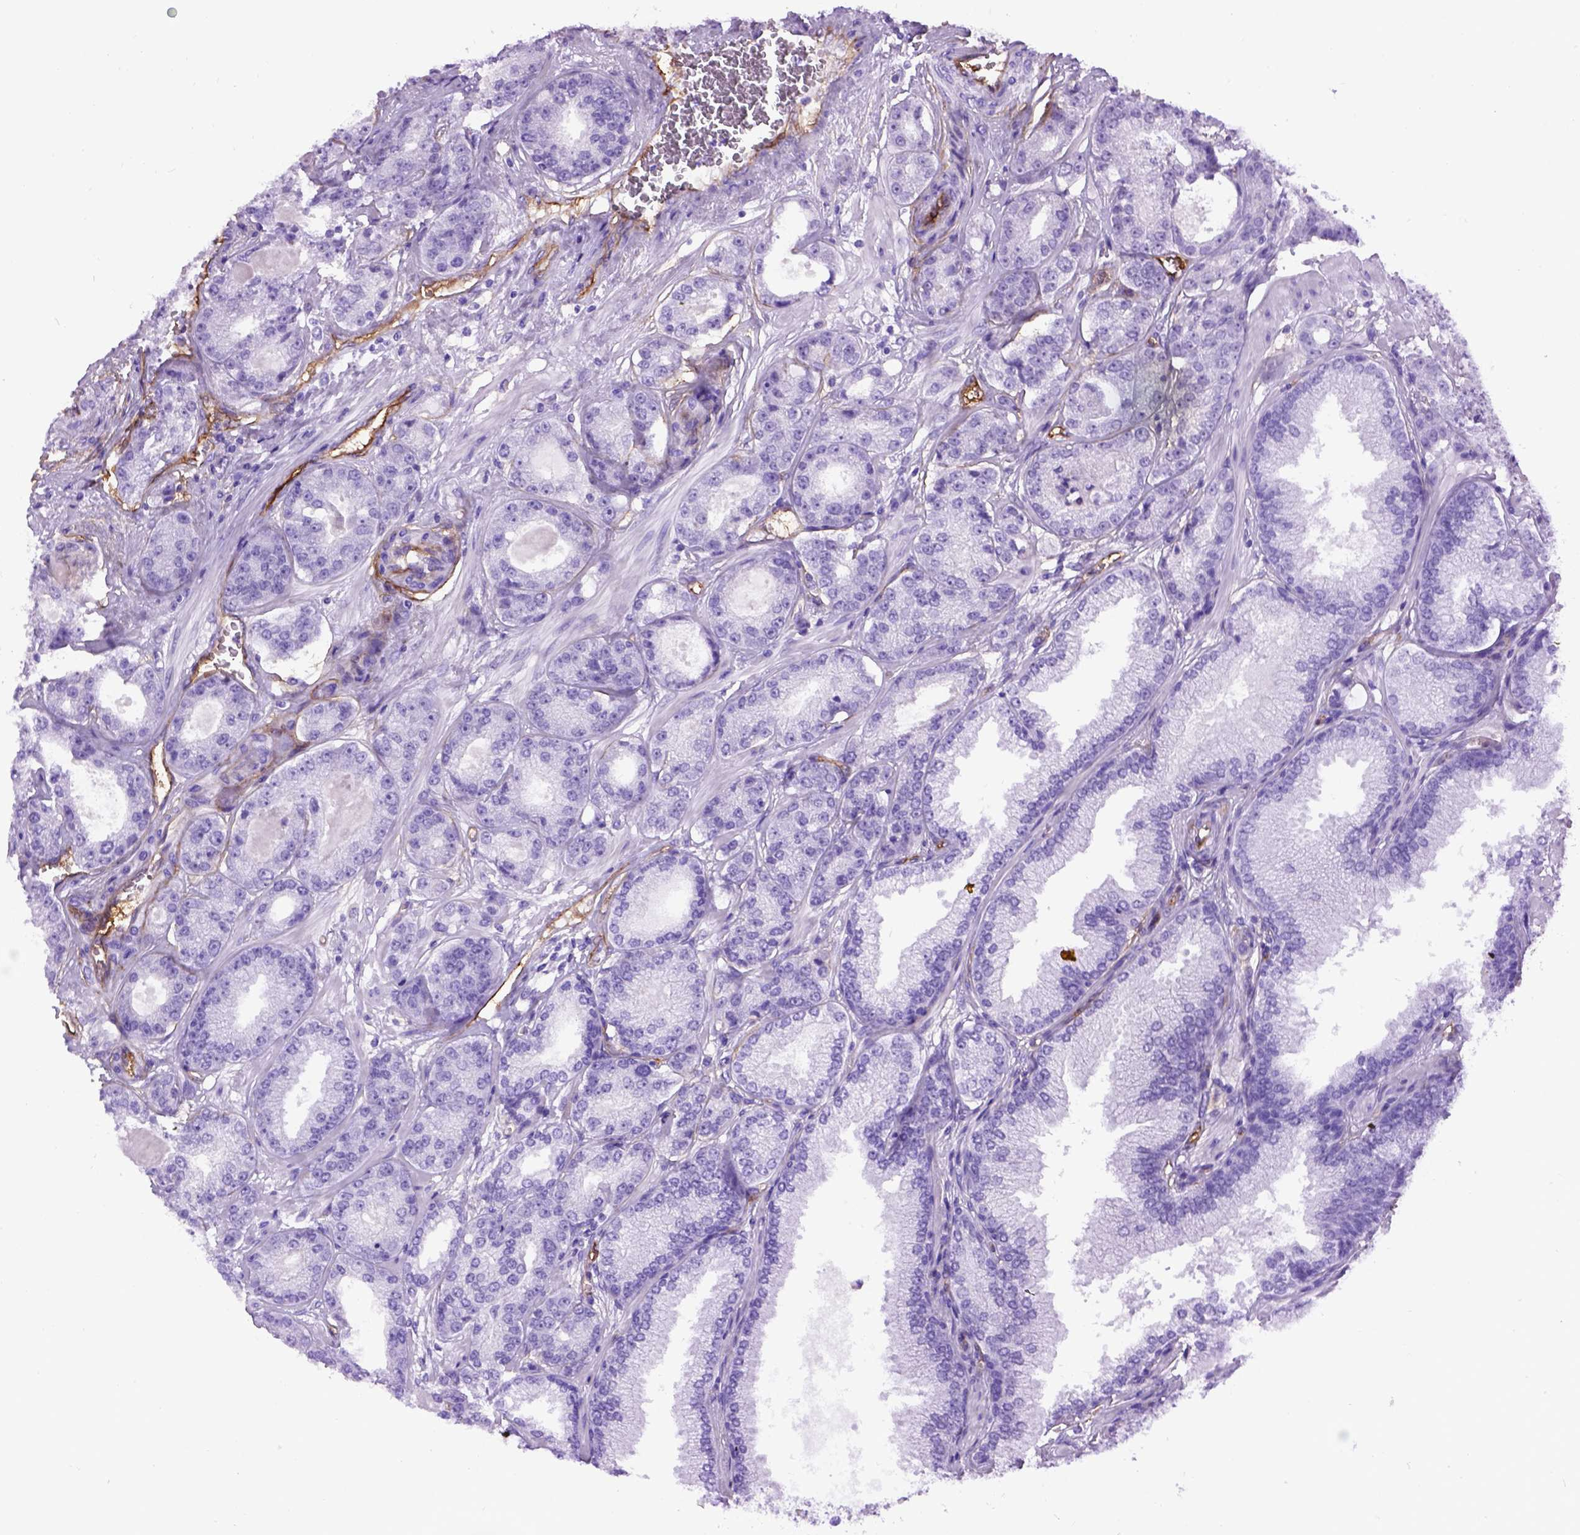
{"staining": {"intensity": "negative", "quantity": "none", "location": "none"}, "tissue": "prostate cancer", "cell_type": "Tumor cells", "image_type": "cancer", "snomed": [{"axis": "morphology", "description": "Adenocarcinoma, NOS"}, {"axis": "topography", "description": "Prostate"}], "caption": "IHC of human adenocarcinoma (prostate) displays no expression in tumor cells. (Immunohistochemistry, brightfield microscopy, high magnification).", "gene": "ENG", "patient": {"sex": "male", "age": 64}}